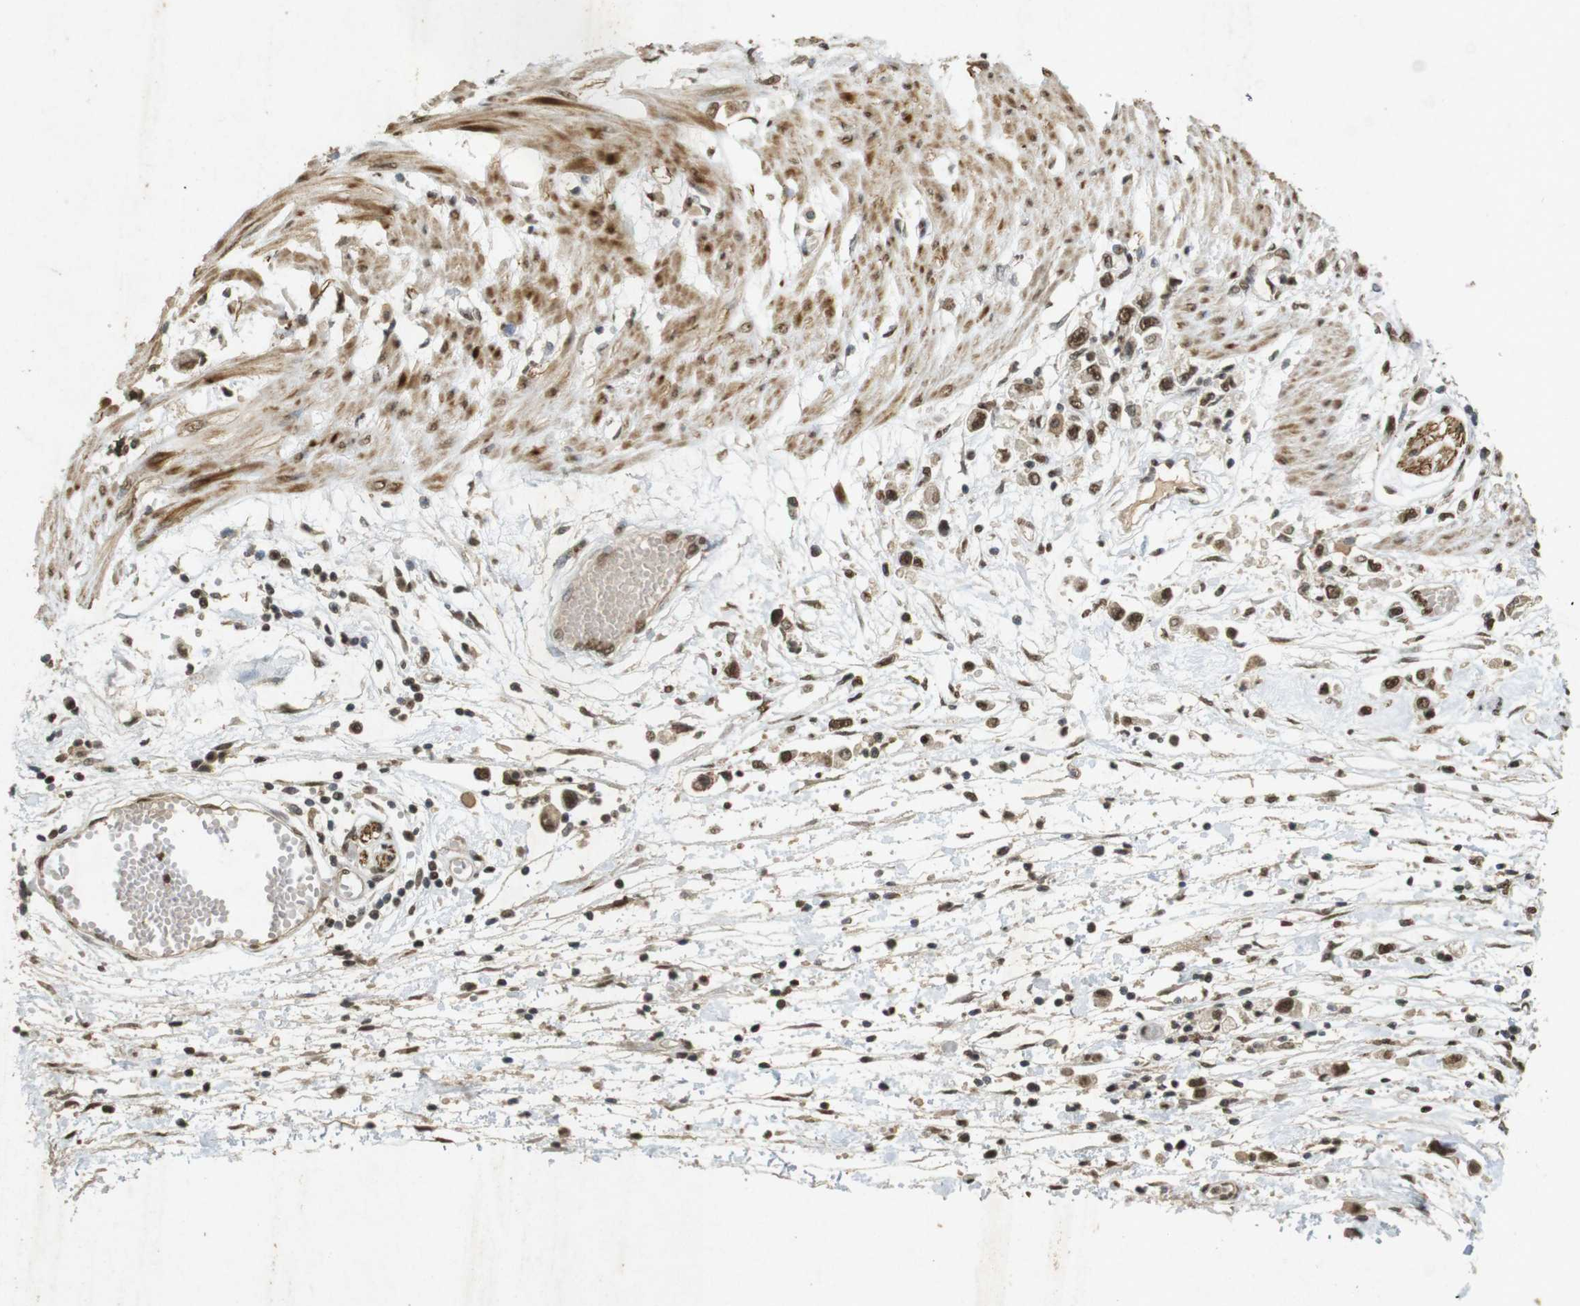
{"staining": {"intensity": "strong", "quantity": ">75%", "location": "nuclear"}, "tissue": "stomach cancer", "cell_type": "Tumor cells", "image_type": "cancer", "snomed": [{"axis": "morphology", "description": "Adenocarcinoma, NOS"}, {"axis": "topography", "description": "Stomach"}], "caption": "This is a histology image of immunohistochemistry (IHC) staining of stomach cancer (adenocarcinoma), which shows strong expression in the nuclear of tumor cells.", "gene": "GATA4", "patient": {"sex": "female", "age": 59}}